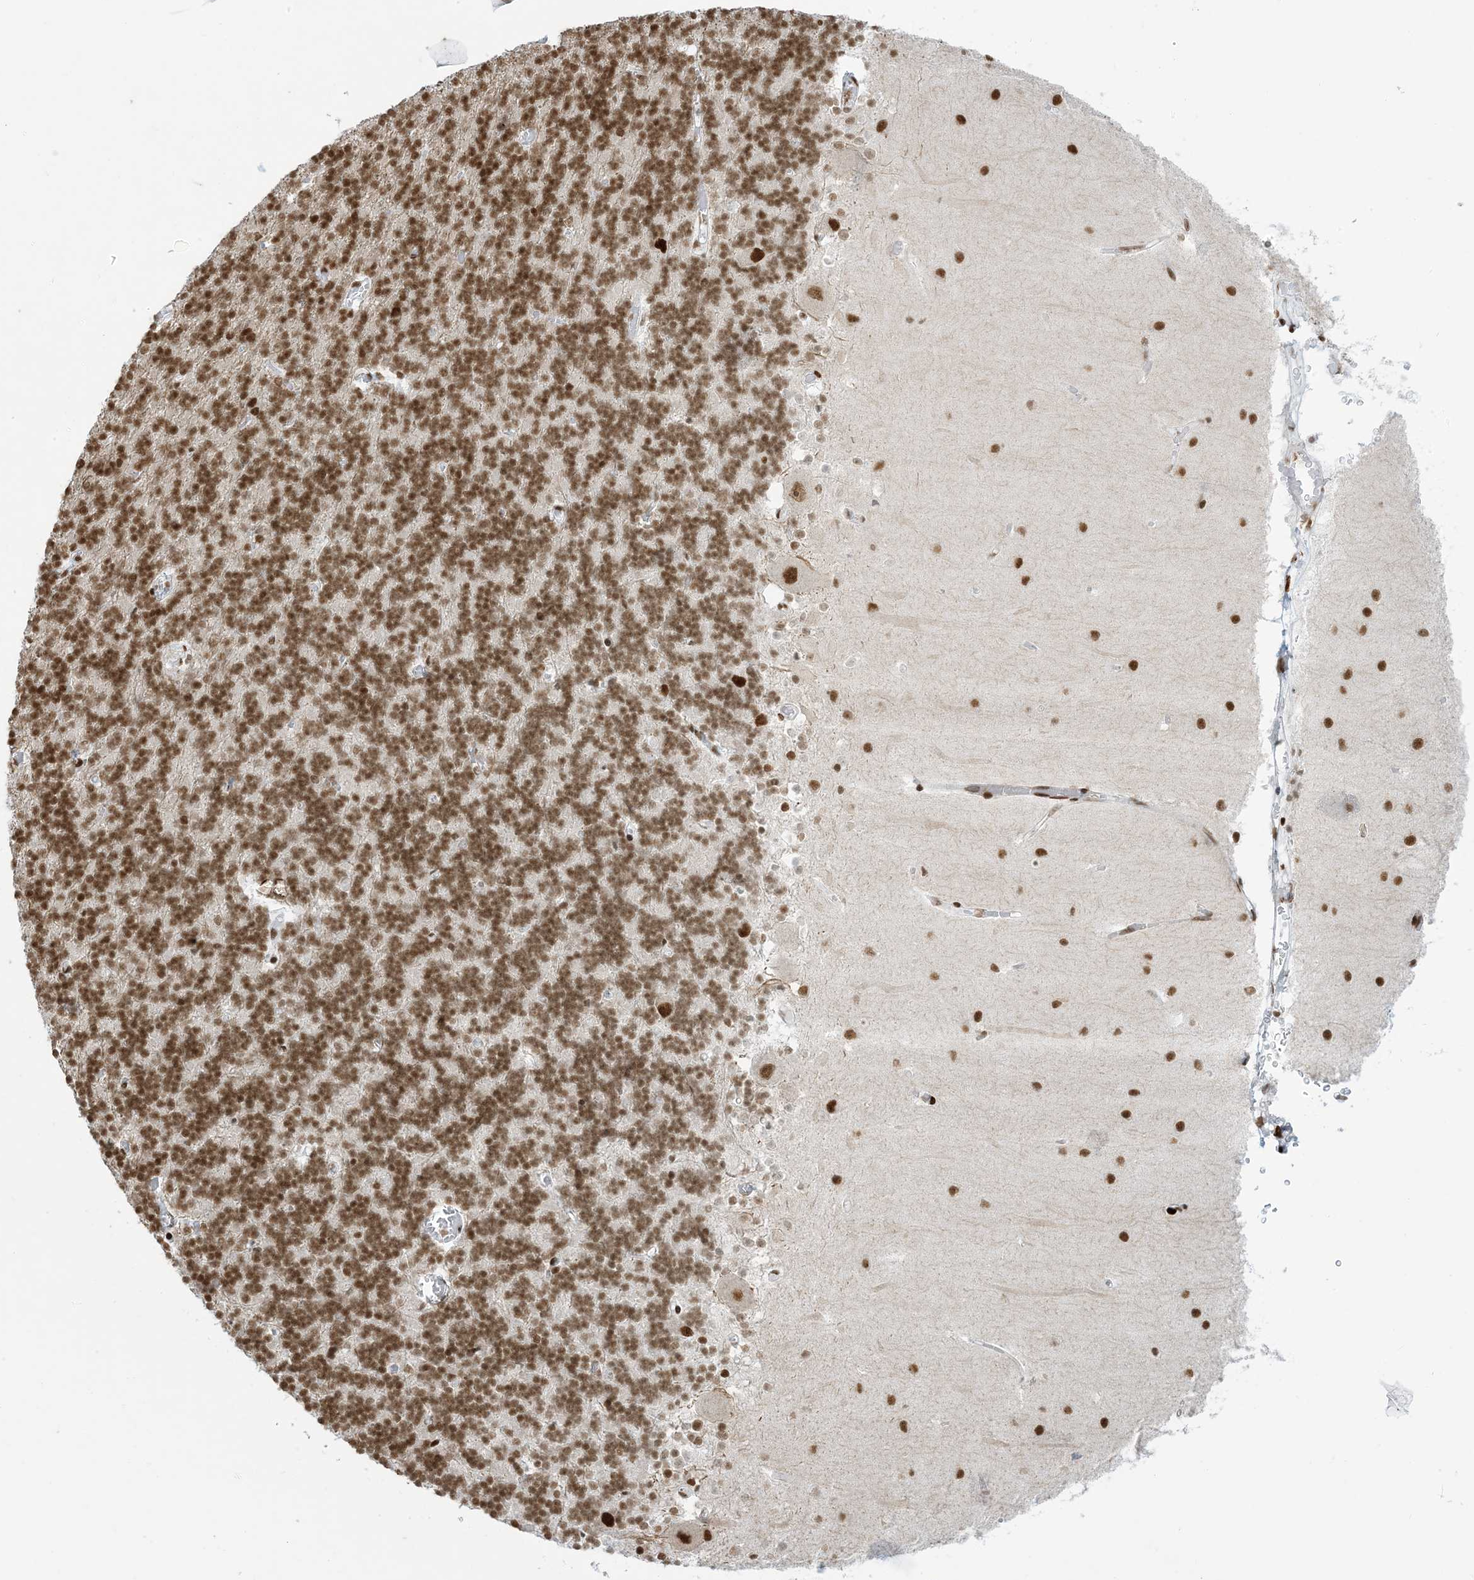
{"staining": {"intensity": "moderate", "quantity": "25%-75%", "location": "nuclear"}, "tissue": "cerebellum", "cell_type": "Cells in granular layer", "image_type": "normal", "snomed": [{"axis": "morphology", "description": "Normal tissue, NOS"}, {"axis": "topography", "description": "Cerebellum"}], "caption": "Immunohistochemical staining of unremarkable human cerebellum shows moderate nuclear protein expression in approximately 25%-75% of cells in granular layer.", "gene": "STAG1", "patient": {"sex": "male", "age": 37}}